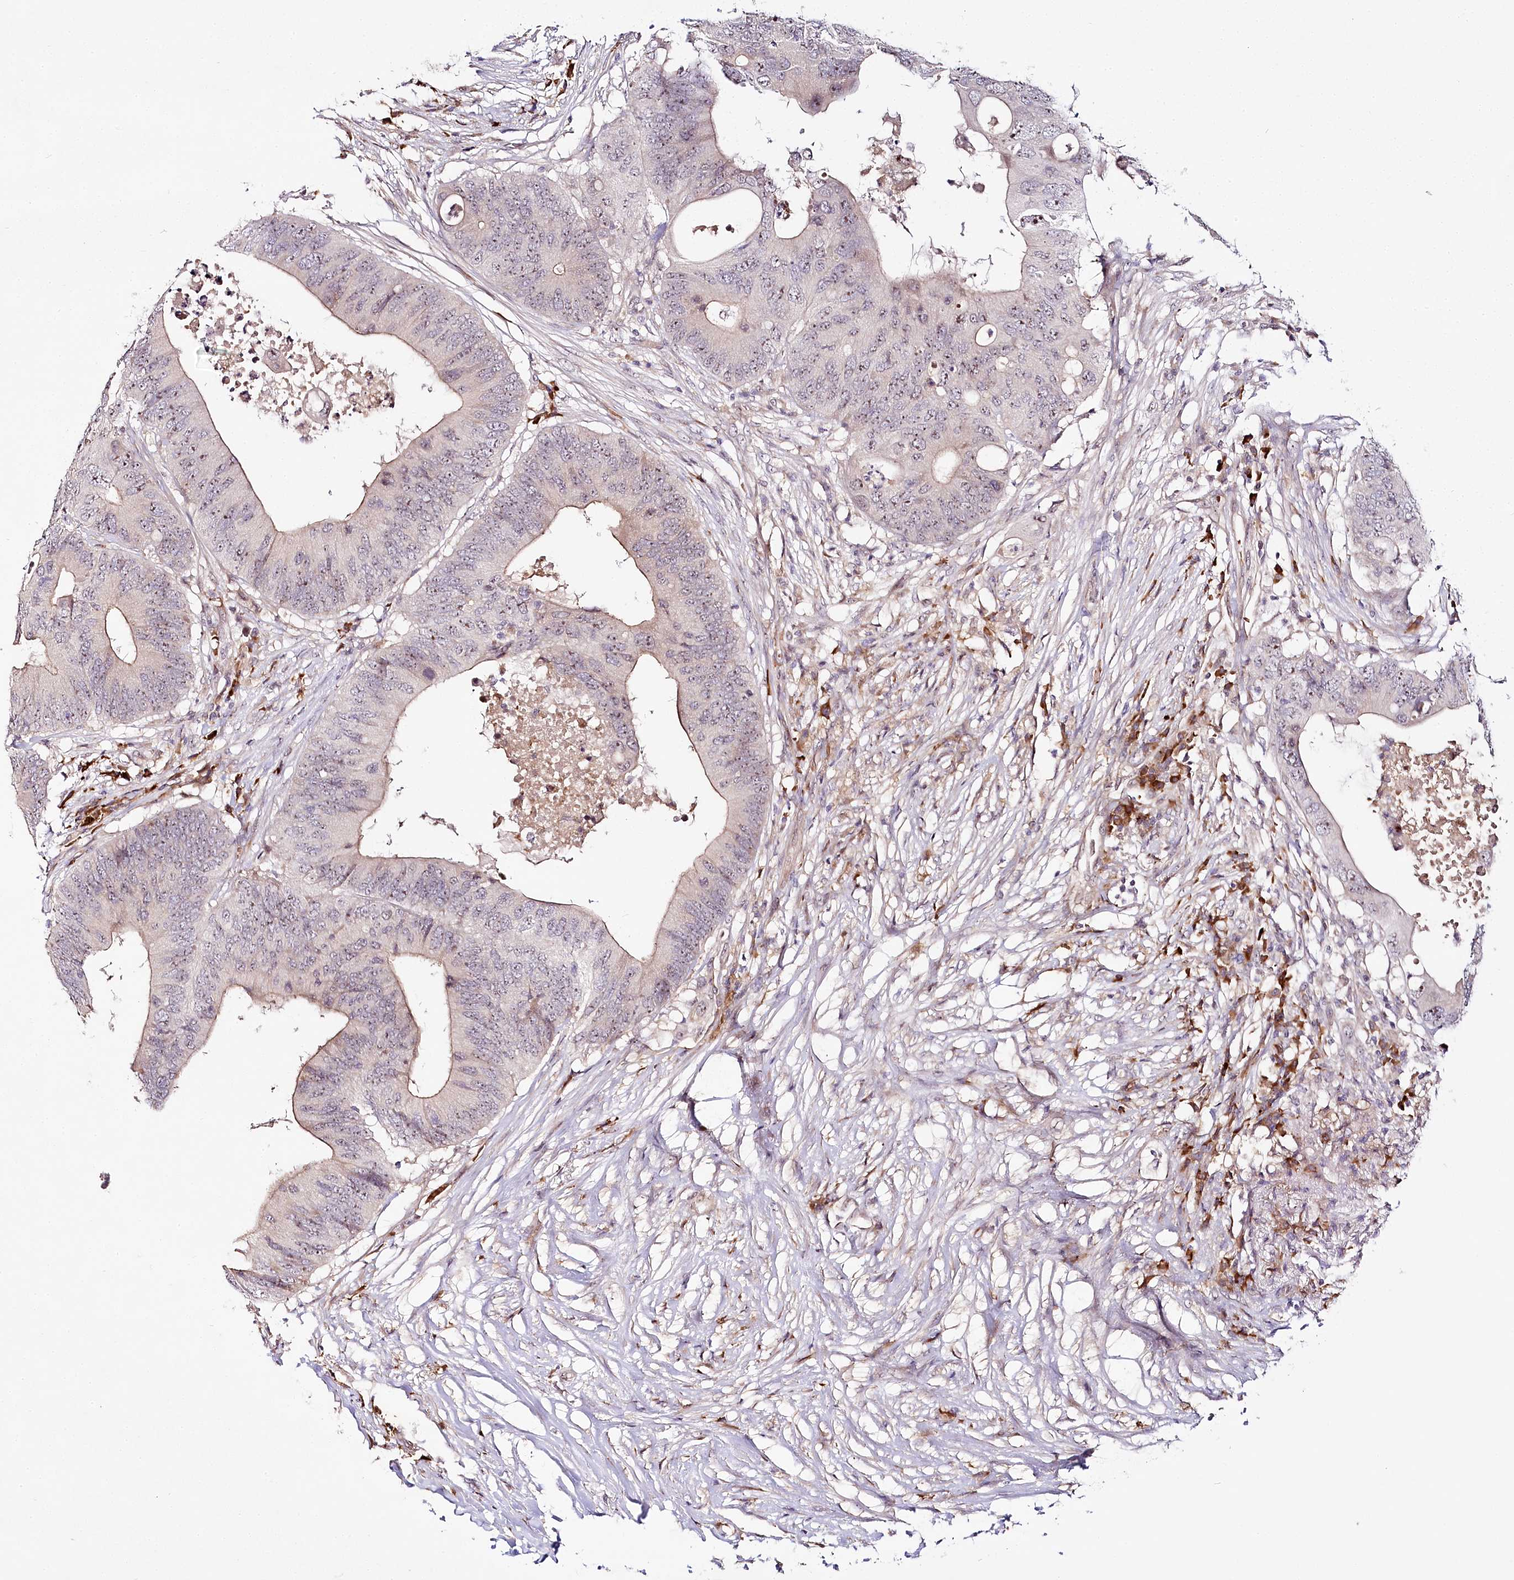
{"staining": {"intensity": "weak", "quantity": "25%-75%", "location": "cytoplasmic/membranous"}, "tissue": "colorectal cancer", "cell_type": "Tumor cells", "image_type": "cancer", "snomed": [{"axis": "morphology", "description": "Adenocarcinoma, NOS"}, {"axis": "topography", "description": "Colon"}], "caption": "A micrograph showing weak cytoplasmic/membranous positivity in about 25%-75% of tumor cells in colorectal cancer, as visualized by brown immunohistochemical staining.", "gene": "WDR36", "patient": {"sex": "male", "age": 71}}